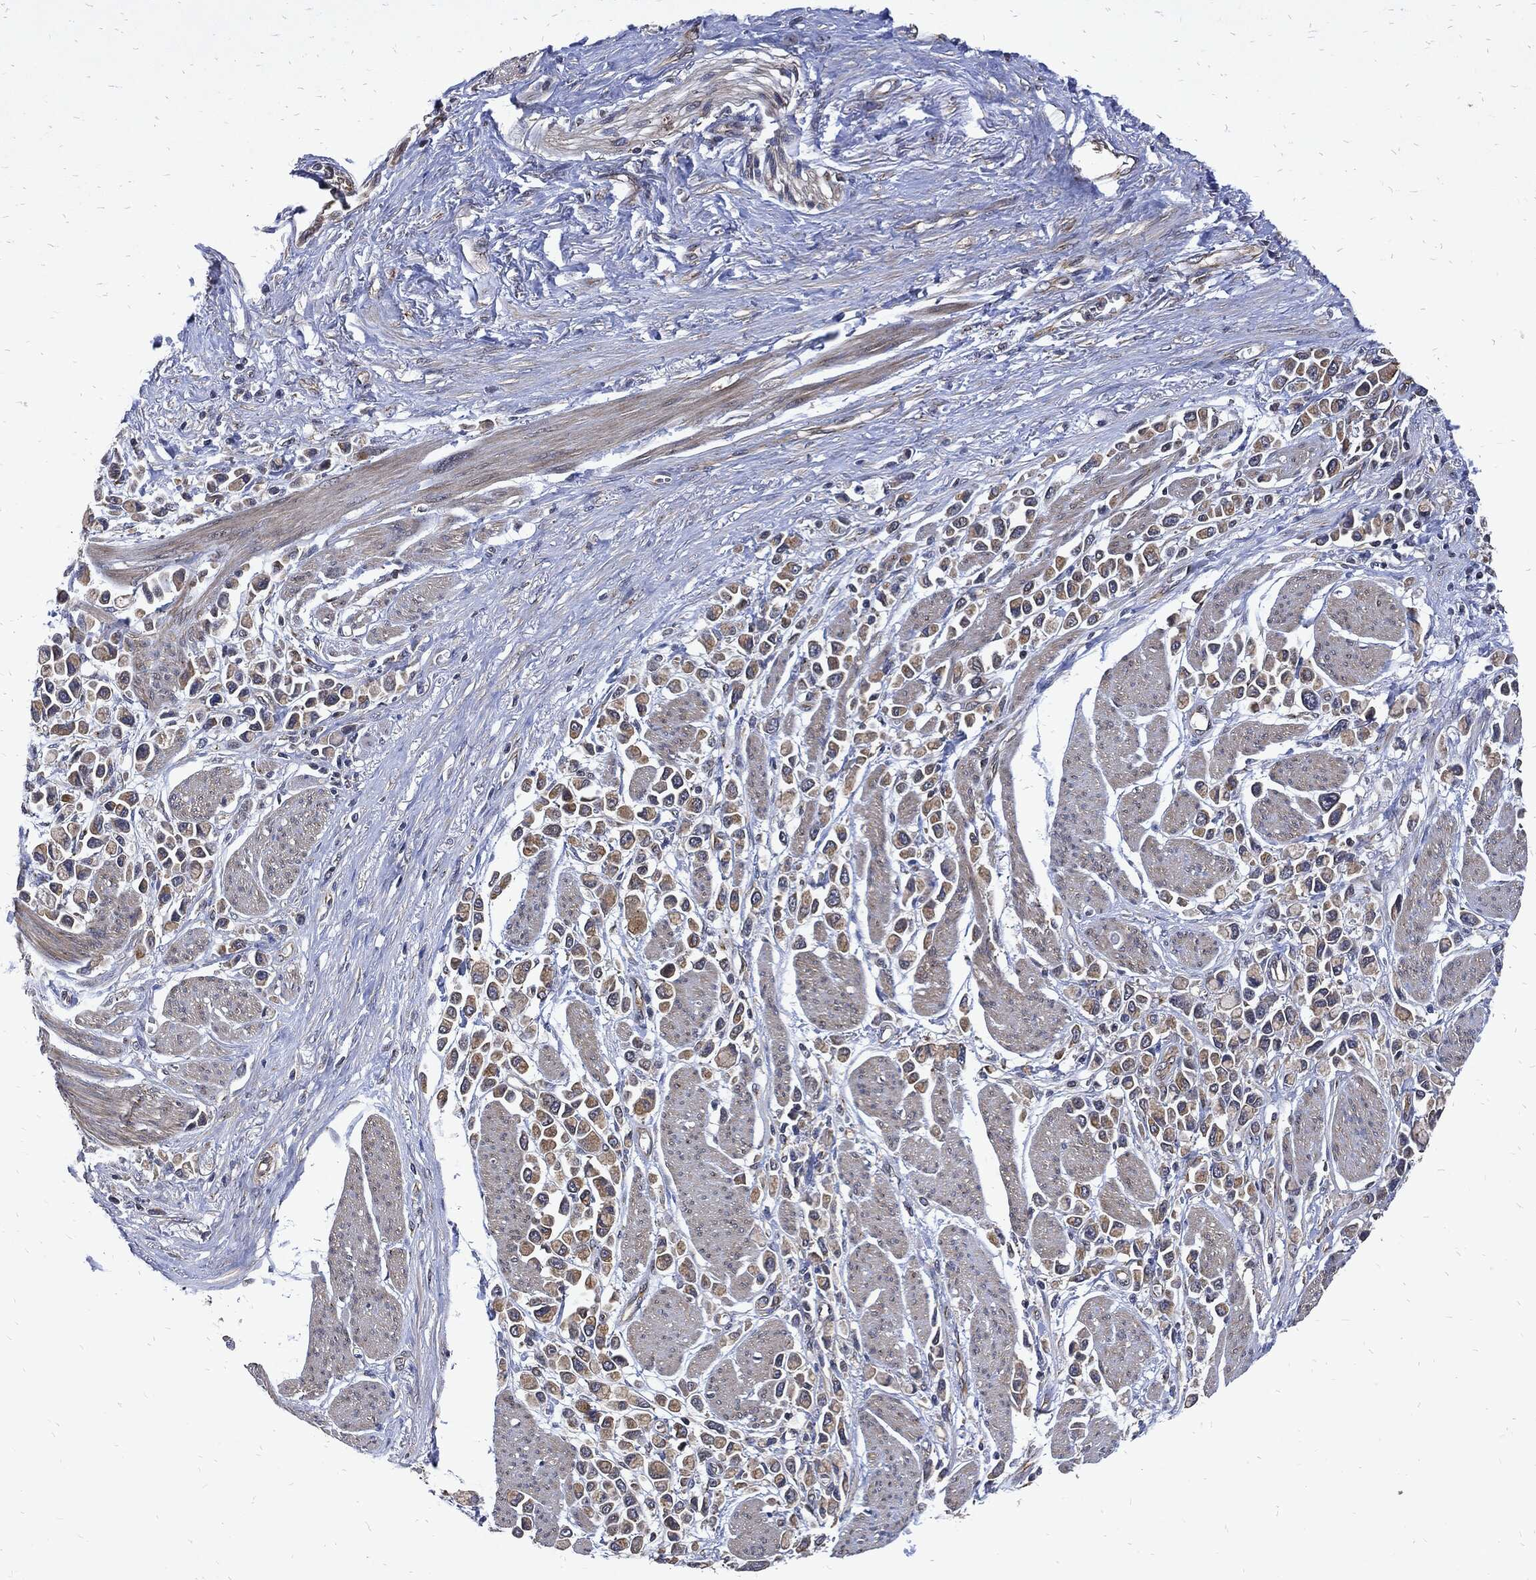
{"staining": {"intensity": "weak", "quantity": "<25%", "location": "cytoplasmic/membranous"}, "tissue": "stomach cancer", "cell_type": "Tumor cells", "image_type": "cancer", "snomed": [{"axis": "morphology", "description": "Adenocarcinoma, NOS"}, {"axis": "topography", "description": "Stomach"}], "caption": "Tumor cells show no significant positivity in stomach cancer.", "gene": "DCTN1", "patient": {"sex": "female", "age": 81}}